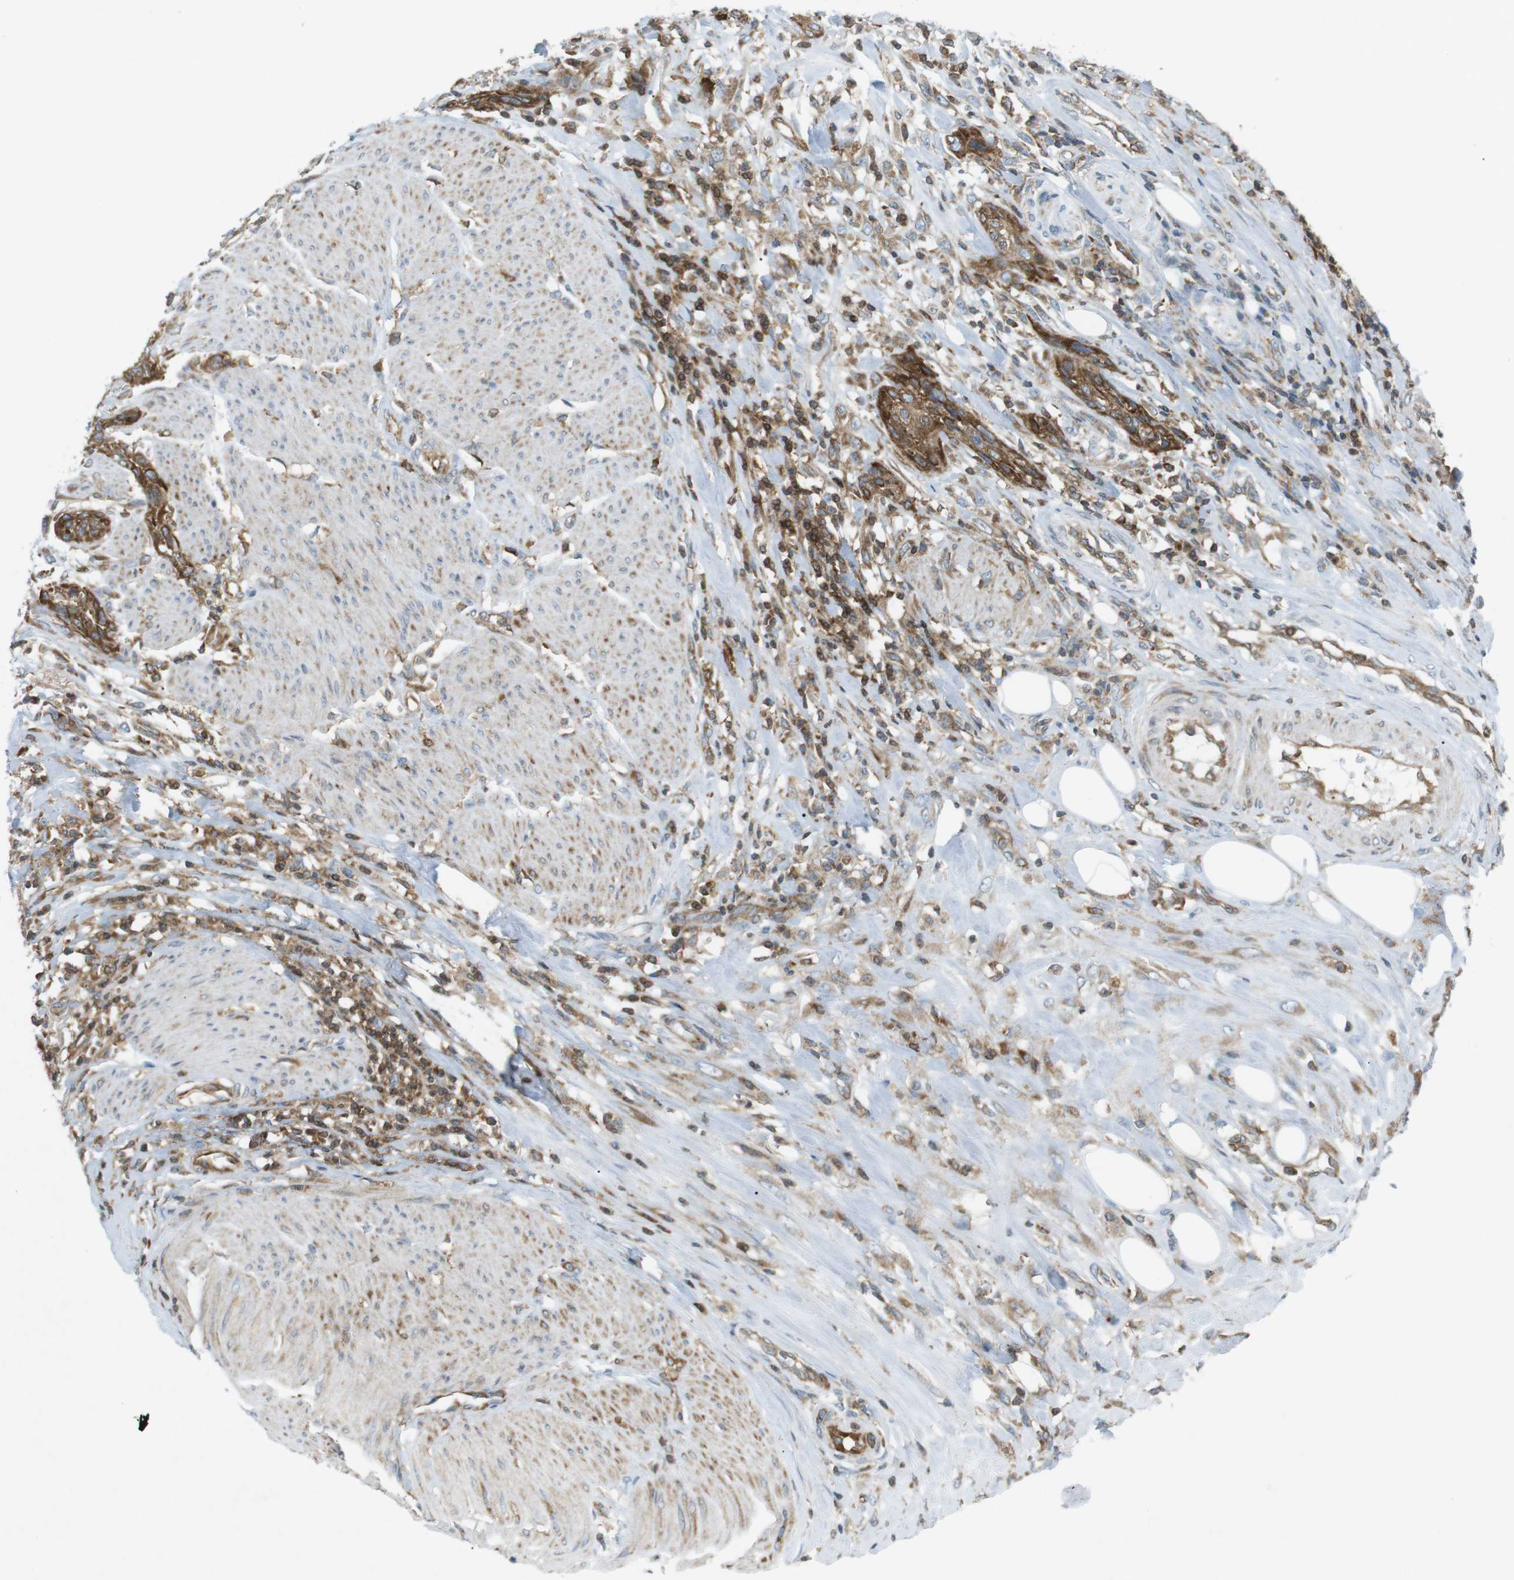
{"staining": {"intensity": "moderate", "quantity": ">75%", "location": "cytoplasmic/membranous"}, "tissue": "urothelial cancer", "cell_type": "Tumor cells", "image_type": "cancer", "snomed": [{"axis": "morphology", "description": "Urothelial carcinoma, High grade"}, {"axis": "topography", "description": "Urinary bladder"}], "caption": "Immunohistochemical staining of human urothelial carcinoma (high-grade) demonstrates moderate cytoplasmic/membranous protein expression in about >75% of tumor cells.", "gene": "FLII", "patient": {"sex": "male", "age": 35}}